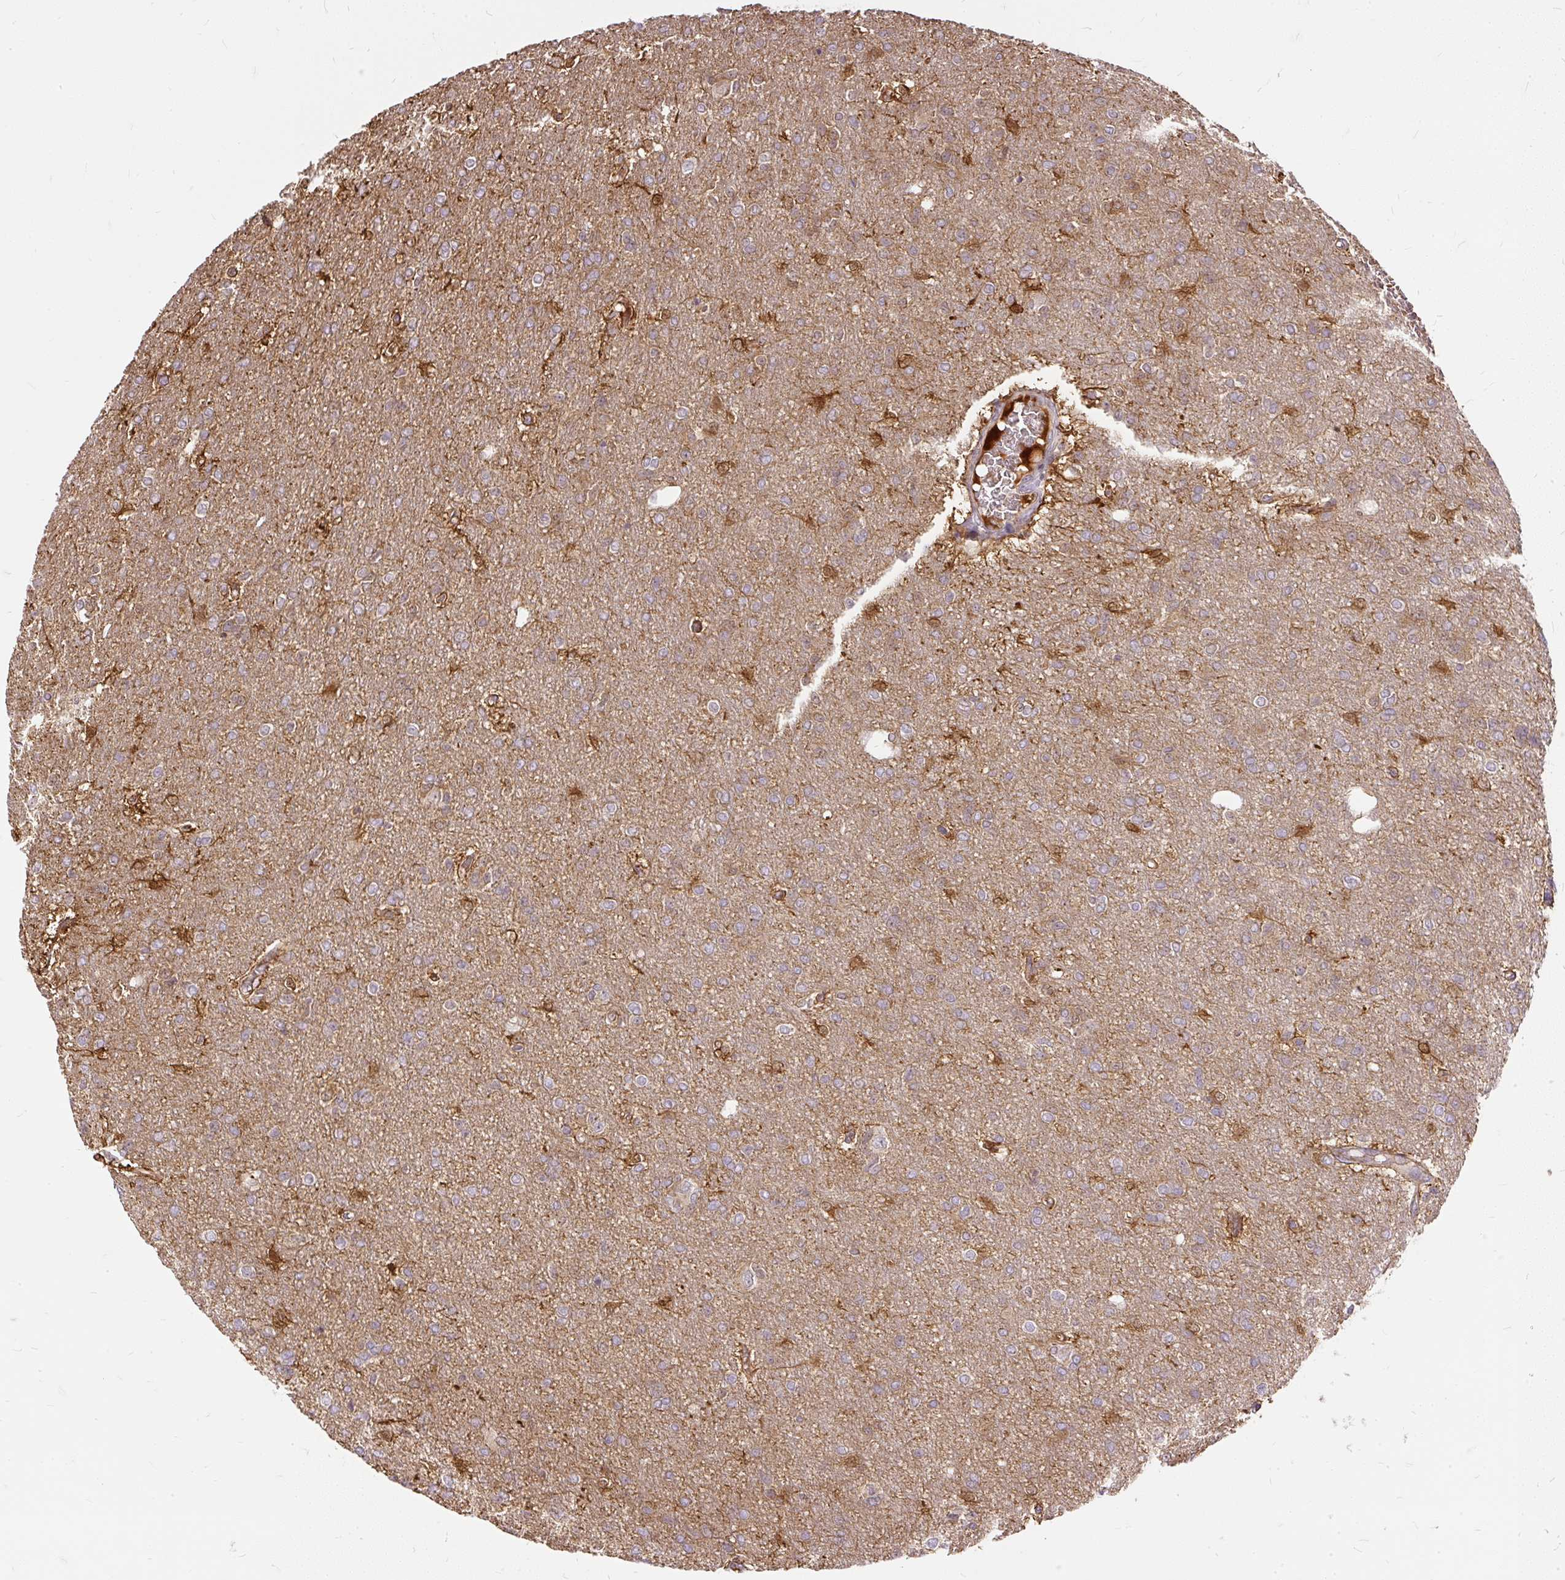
{"staining": {"intensity": "weak", "quantity": "<25%", "location": "cytoplasmic/membranous"}, "tissue": "glioma", "cell_type": "Tumor cells", "image_type": "cancer", "snomed": [{"axis": "morphology", "description": "Glioma, malignant, Low grade"}, {"axis": "topography", "description": "Brain"}], "caption": "The photomicrograph displays no staining of tumor cells in malignant glioma (low-grade). (DAB immunohistochemistry visualized using brightfield microscopy, high magnification).", "gene": "AP5S1", "patient": {"sex": "male", "age": 26}}